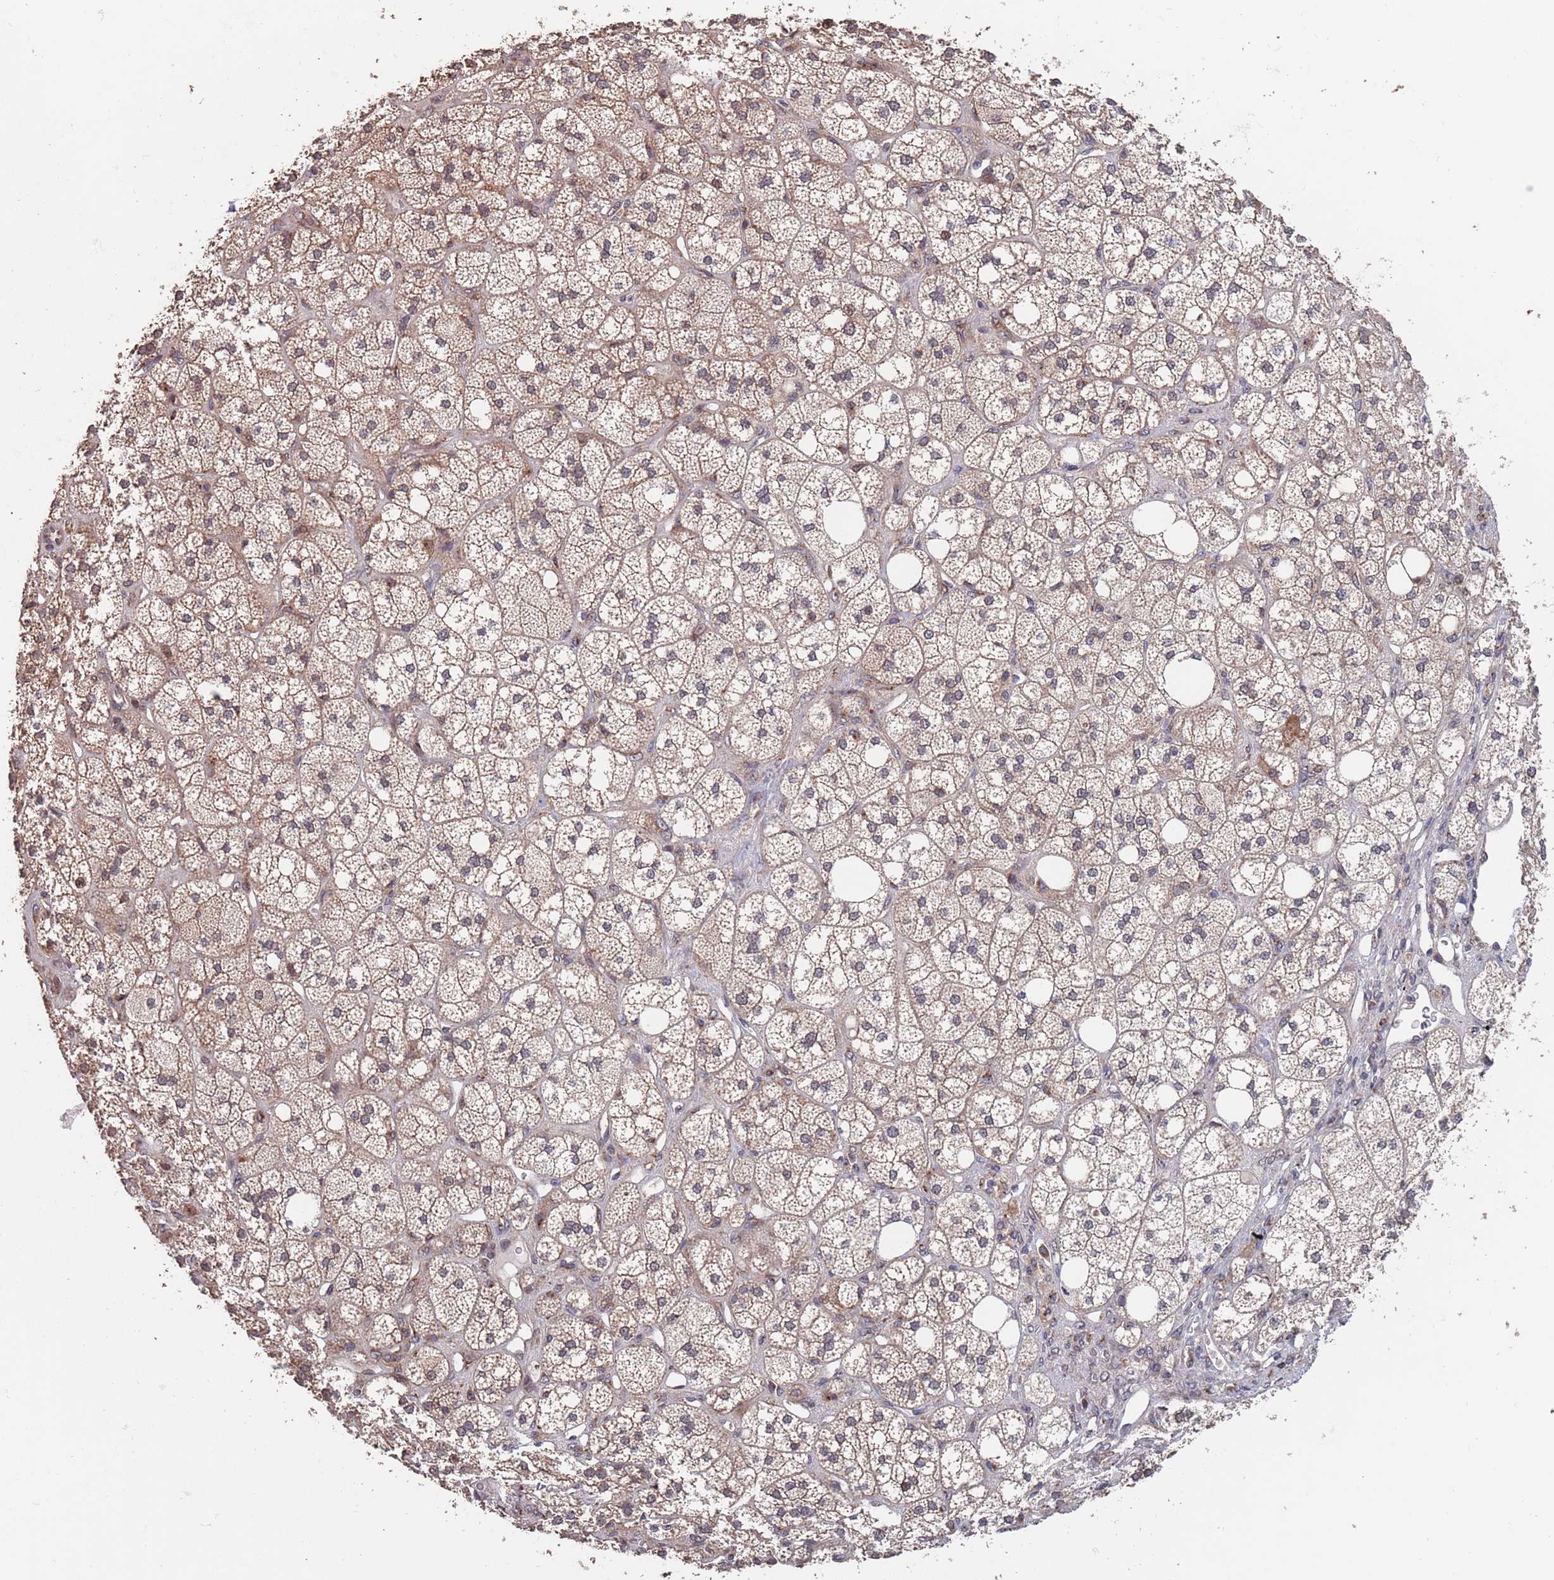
{"staining": {"intensity": "weak", "quantity": ">75%", "location": "cytoplasmic/membranous"}, "tissue": "adrenal gland", "cell_type": "Glandular cells", "image_type": "normal", "snomed": [{"axis": "morphology", "description": "Normal tissue, NOS"}, {"axis": "topography", "description": "Adrenal gland"}], "caption": "Weak cytoplasmic/membranous staining for a protein is present in approximately >75% of glandular cells of unremarkable adrenal gland using IHC.", "gene": "UNC45A", "patient": {"sex": "male", "age": 61}}